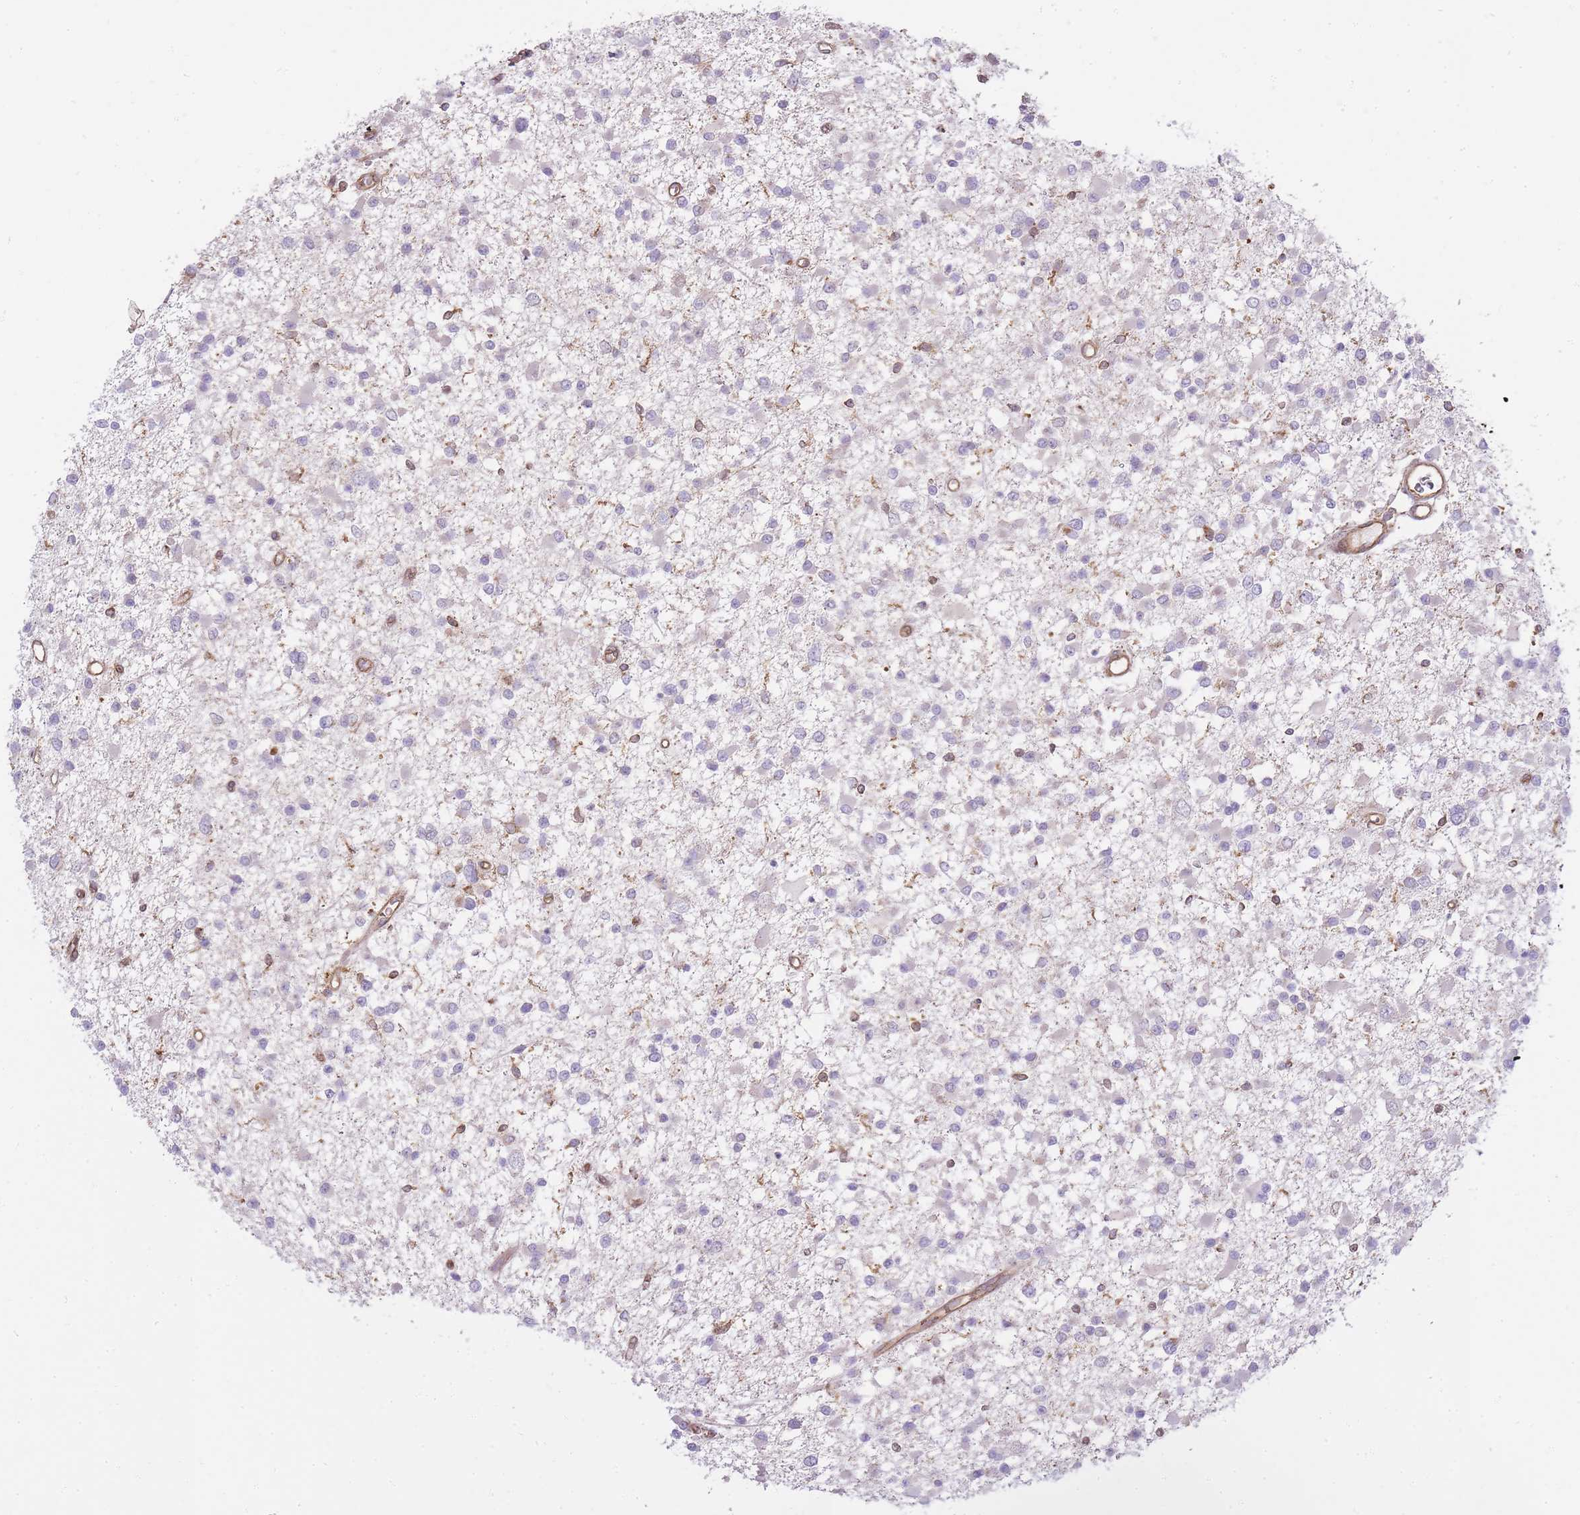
{"staining": {"intensity": "negative", "quantity": "none", "location": "none"}, "tissue": "glioma", "cell_type": "Tumor cells", "image_type": "cancer", "snomed": [{"axis": "morphology", "description": "Glioma, malignant, Low grade"}, {"axis": "topography", "description": "Brain"}], "caption": "This is a histopathology image of immunohistochemistry (IHC) staining of glioma, which shows no expression in tumor cells.", "gene": "MSN", "patient": {"sex": "female", "age": 22}}